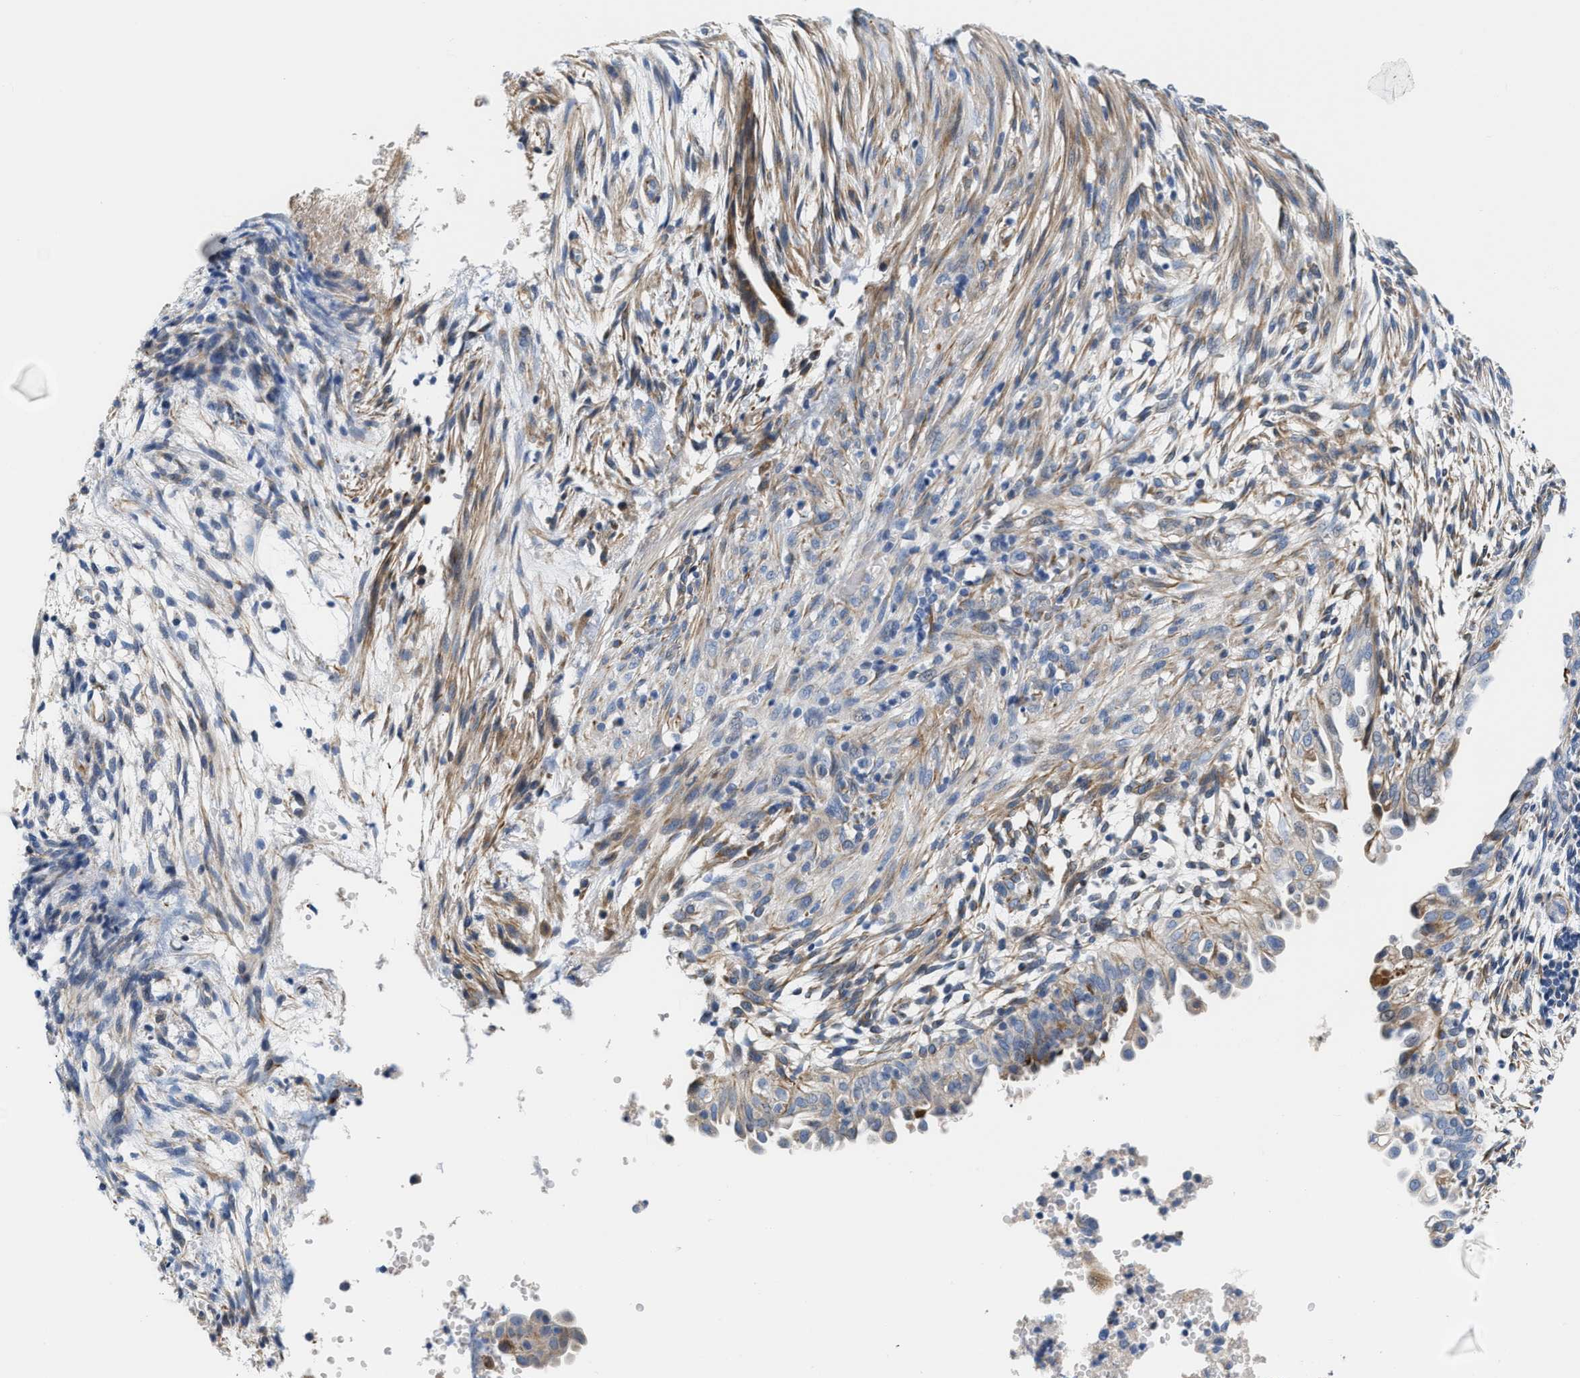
{"staining": {"intensity": "moderate", "quantity": "<25%", "location": "cytoplasmic/membranous"}, "tissue": "endometrial cancer", "cell_type": "Tumor cells", "image_type": "cancer", "snomed": [{"axis": "morphology", "description": "Adenocarcinoma, NOS"}, {"axis": "topography", "description": "Endometrium"}], "caption": "IHC photomicrograph of endometrial adenocarcinoma stained for a protein (brown), which exhibits low levels of moderate cytoplasmic/membranous positivity in approximately <25% of tumor cells.", "gene": "TFPI", "patient": {"sex": "female", "age": 58}}